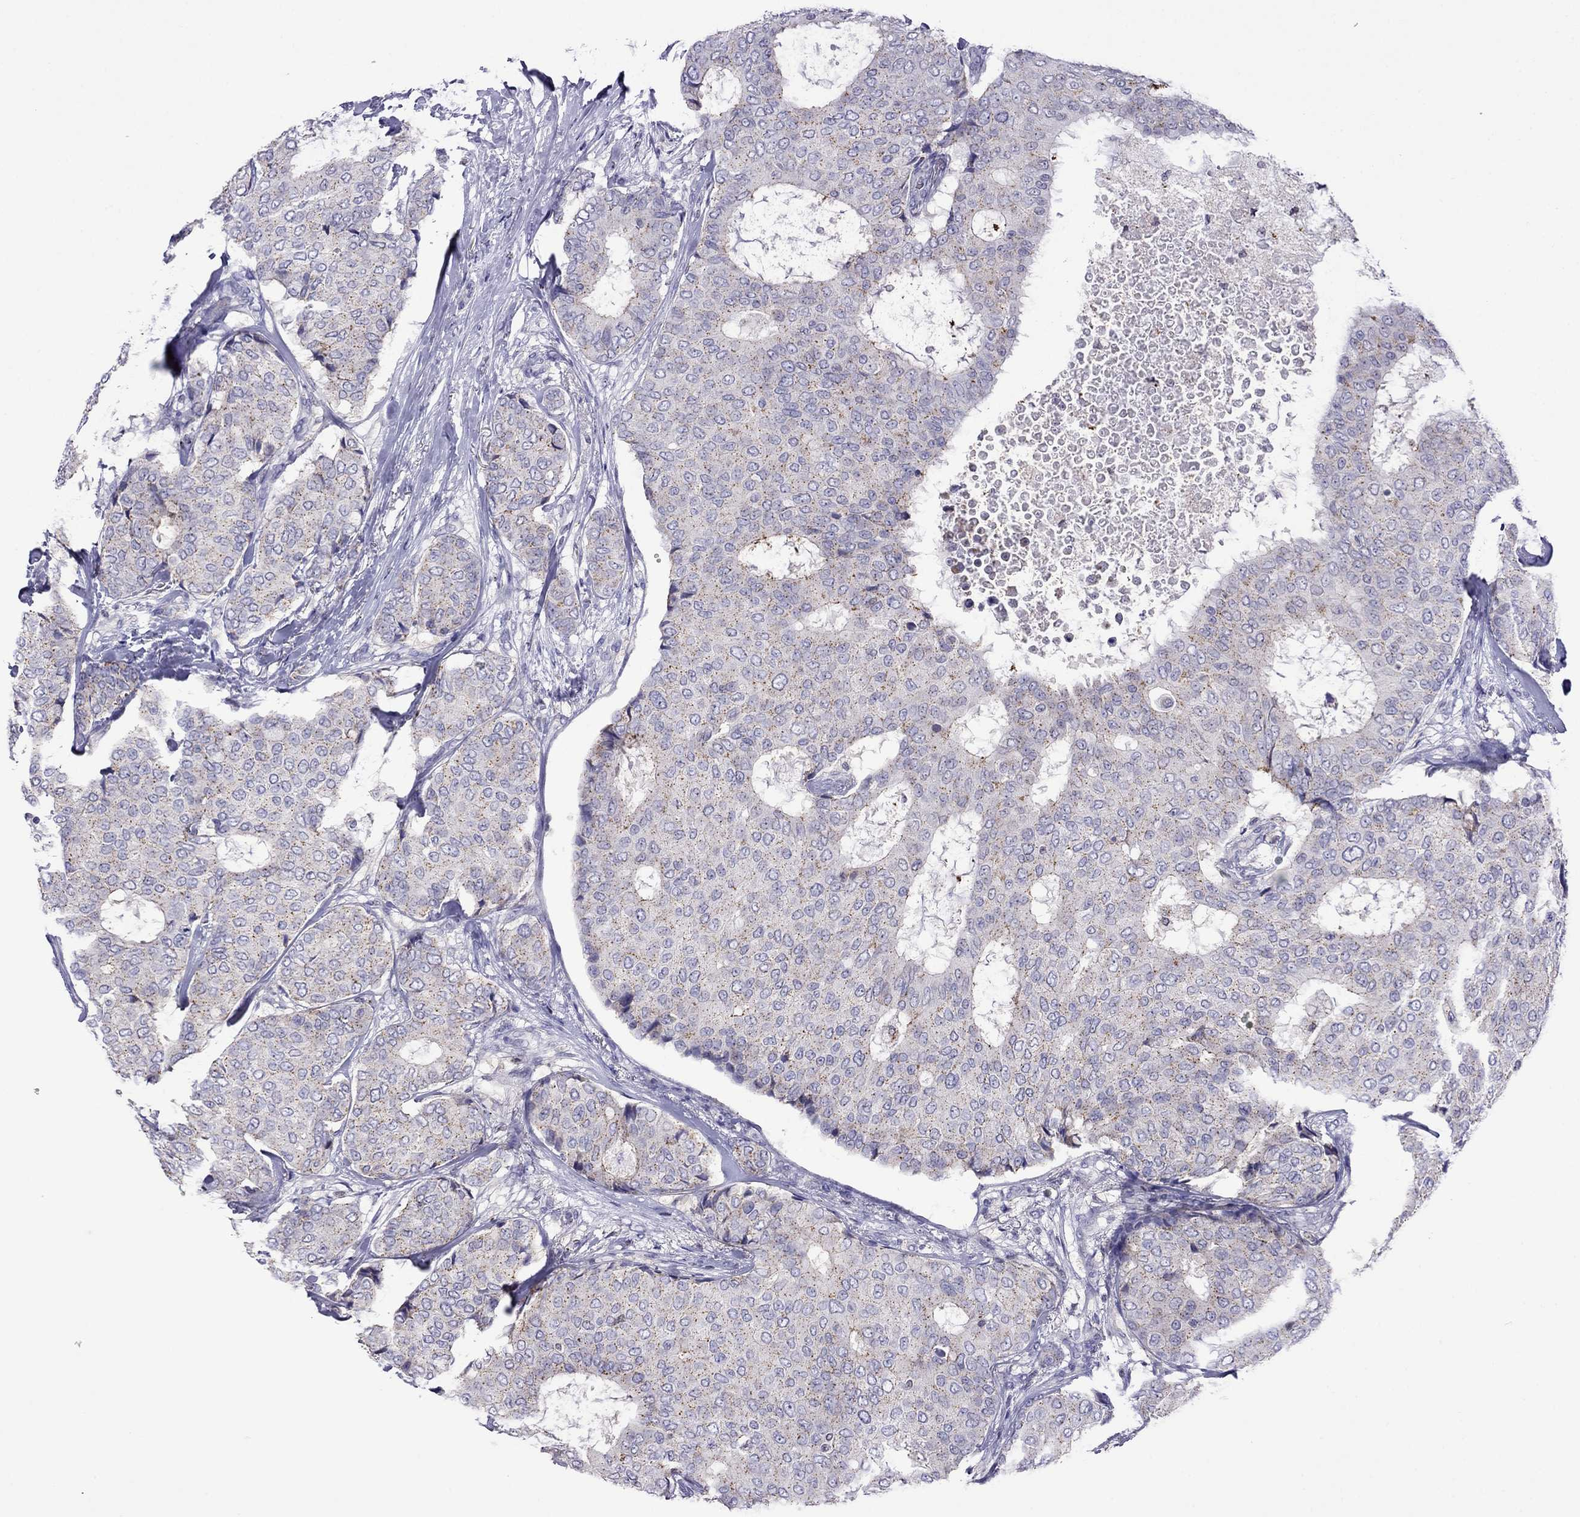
{"staining": {"intensity": "moderate", "quantity": ">75%", "location": "cytoplasmic/membranous"}, "tissue": "breast cancer", "cell_type": "Tumor cells", "image_type": "cancer", "snomed": [{"axis": "morphology", "description": "Duct carcinoma"}, {"axis": "topography", "description": "Breast"}], "caption": "Breast intraductal carcinoma was stained to show a protein in brown. There is medium levels of moderate cytoplasmic/membranous positivity in approximately >75% of tumor cells.", "gene": "MPZ", "patient": {"sex": "female", "age": 75}}